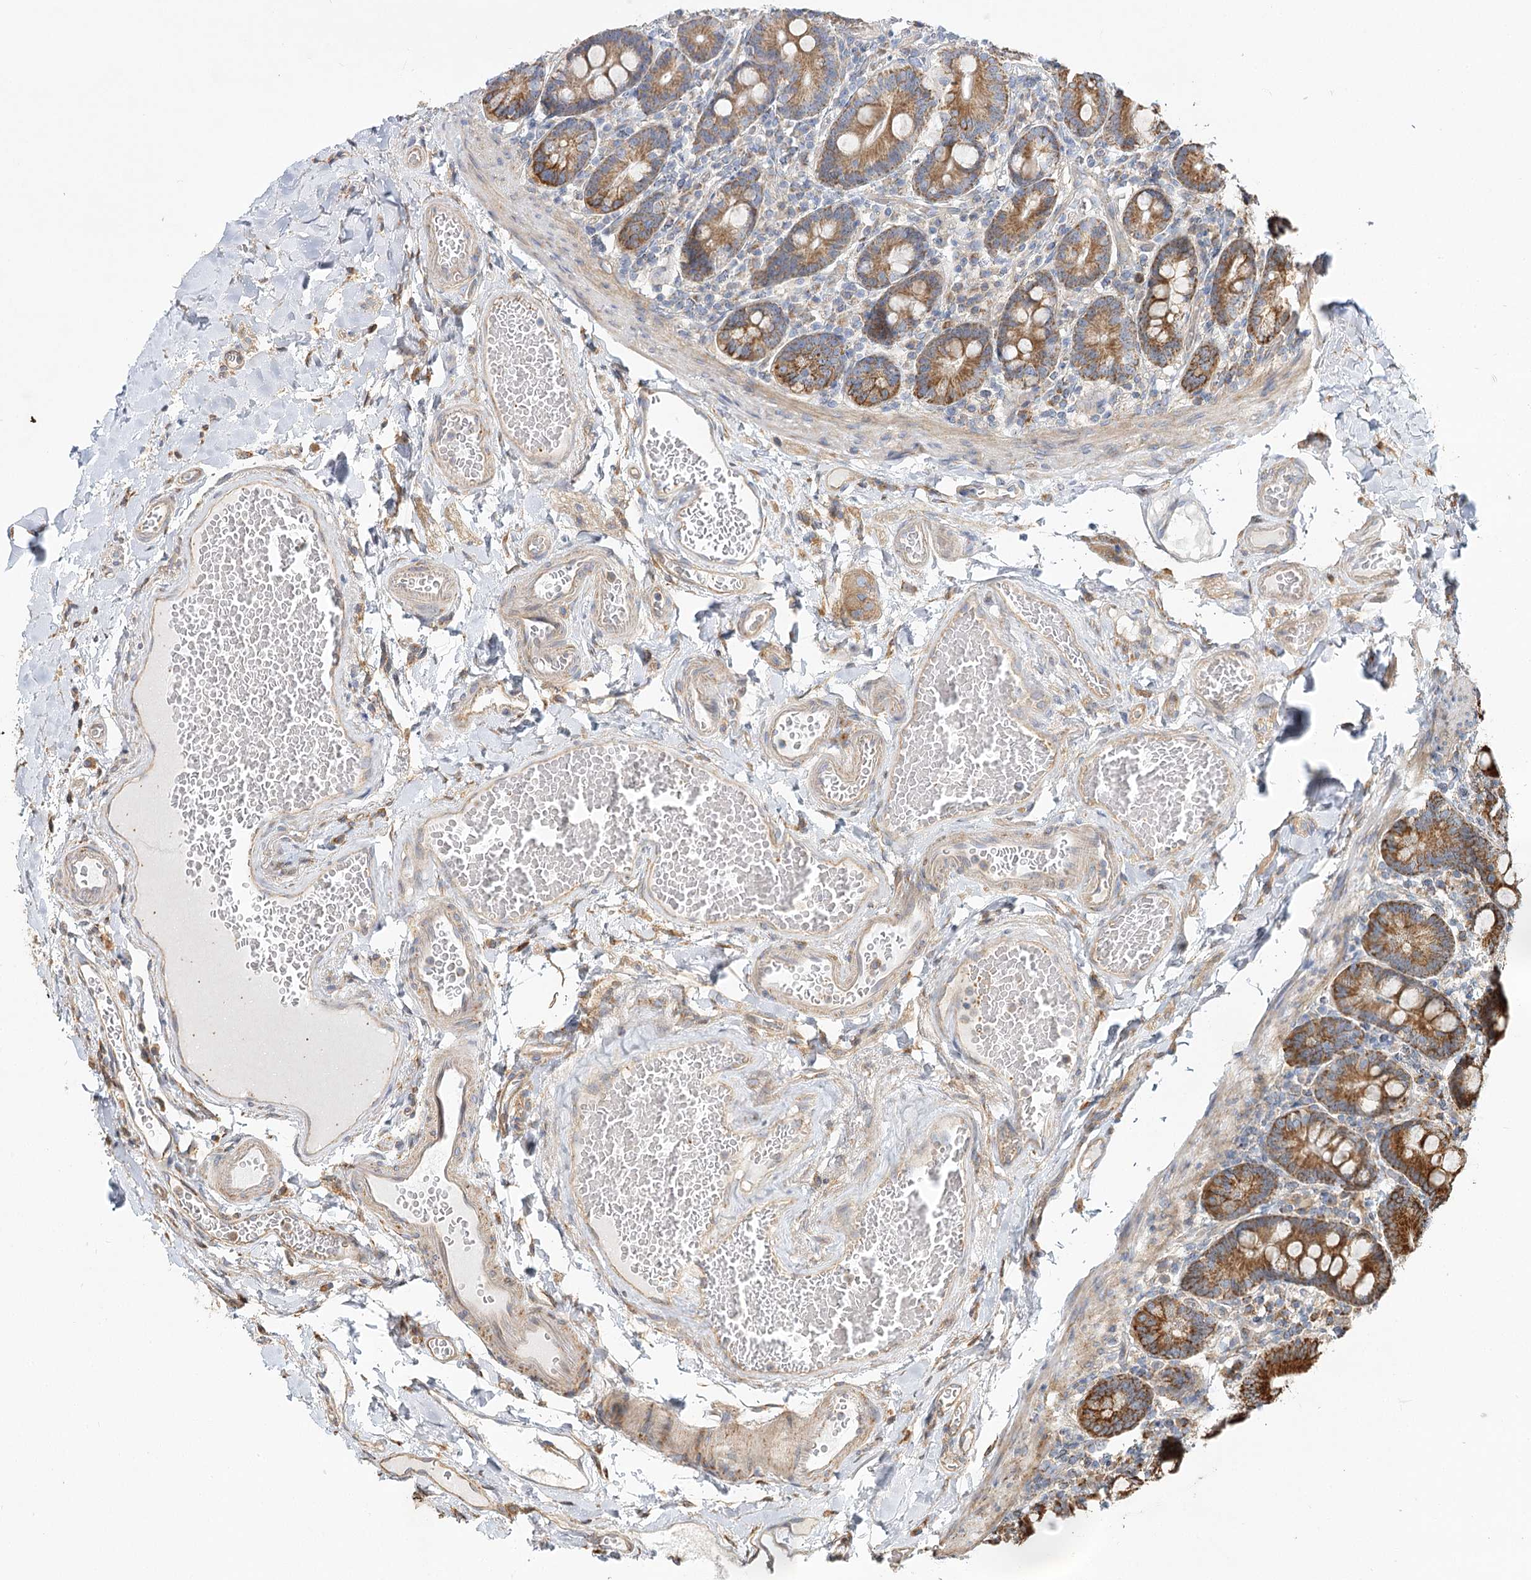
{"staining": {"intensity": "strong", "quantity": "25%-75%", "location": "cytoplasmic/membranous"}, "tissue": "duodenum", "cell_type": "Glandular cells", "image_type": "normal", "snomed": [{"axis": "morphology", "description": "Normal tissue, NOS"}, {"axis": "topography", "description": "Duodenum"}], "caption": "Approximately 25%-75% of glandular cells in benign human duodenum display strong cytoplasmic/membranous protein positivity as visualized by brown immunohistochemical staining.", "gene": "ZFYVE16", "patient": {"sex": "male", "age": 54}}